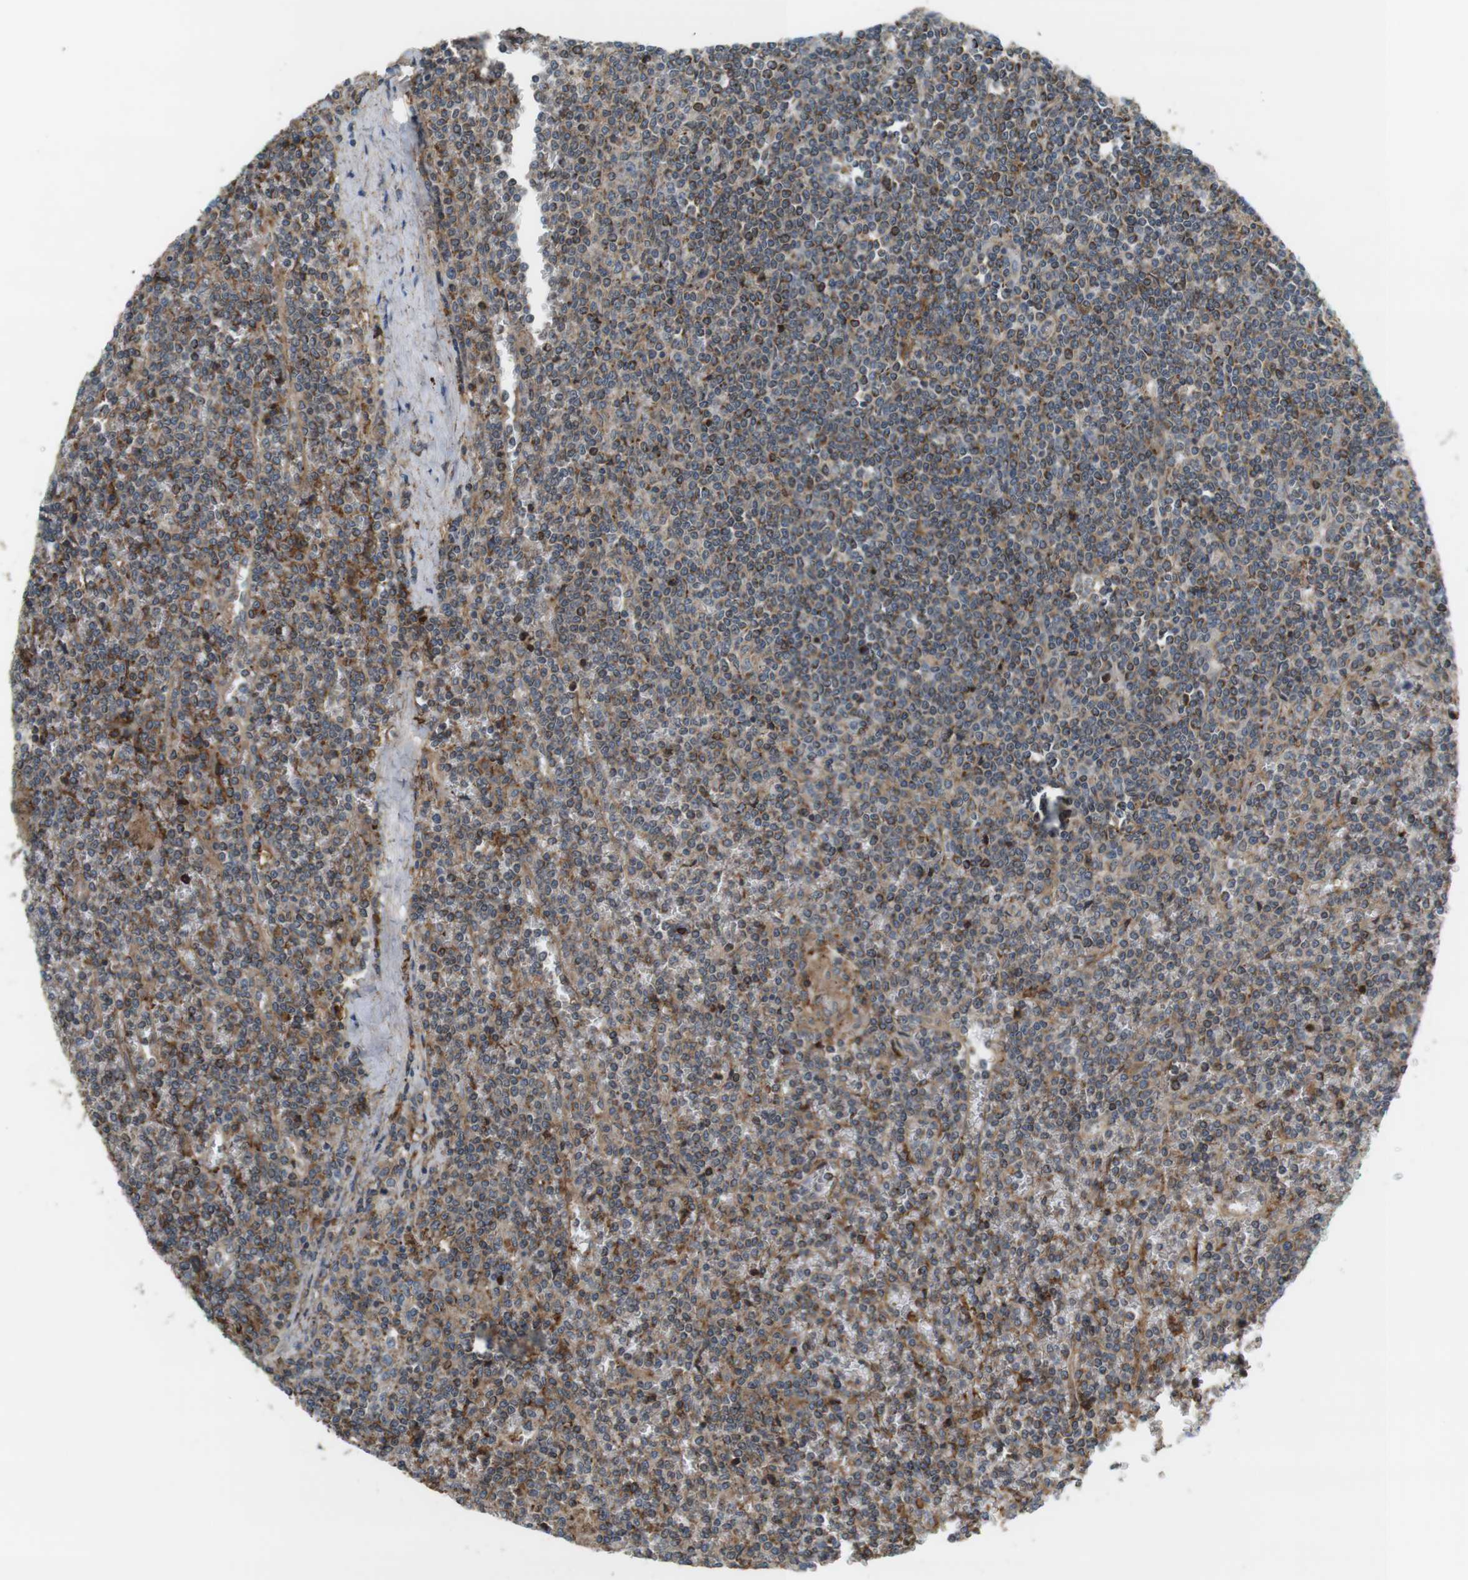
{"staining": {"intensity": "moderate", "quantity": "<25%", "location": "cytoplasmic/membranous"}, "tissue": "lymphoma", "cell_type": "Tumor cells", "image_type": "cancer", "snomed": [{"axis": "morphology", "description": "Malignant lymphoma, non-Hodgkin's type, Low grade"}, {"axis": "topography", "description": "Spleen"}], "caption": "Protein expression analysis of human lymphoma reveals moderate cytoplasmic/membranous expression in approximately <25% of tumor cells.", "gene": "DDAH2", "patient": {"sex": "female", "age": 19}}